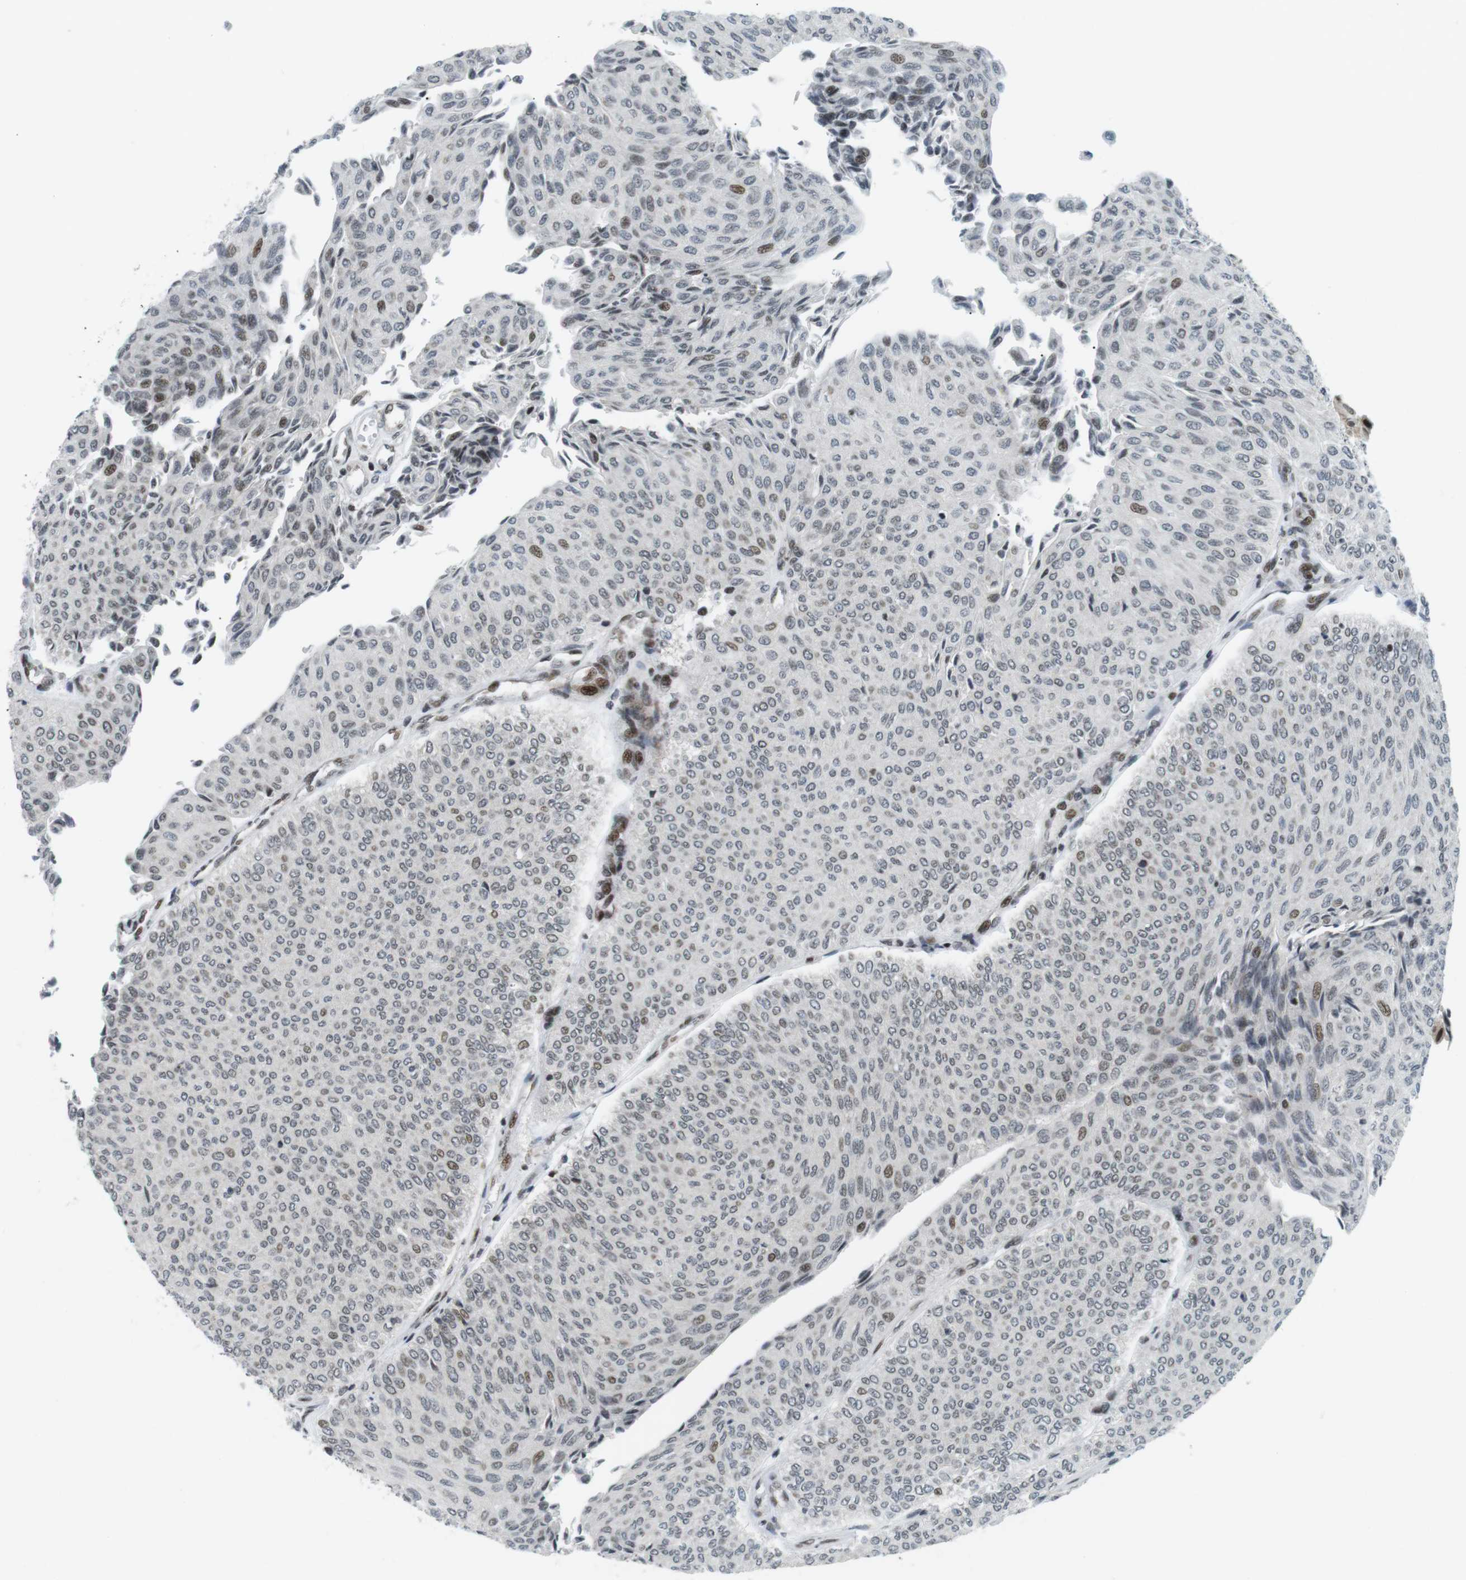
{"staining": {"intensity": "moderate", "quantity": "<25%", "location": "nuclear"}, "tissue": "urothelial cancer", "cell_type": "Tumor cells", "image_type": "cancer", "snomed": [{"axis": "morphology", "description": "Urothelial carcinoma, Low grade"}, {"axis": "topography", "description": "Urinary bladder"}], "caption": "Immunohistochemistry photomicrograph of neoplastic tissue: urothelial carcinoma (low-grade) stained using IHC displays low levels of moderate protein expression localized specifically in the nuclear of tumor cells, appearing as a nuclear brown color.", "gene": "CDC27", "patient": {"sex": "male", "age": 78}}